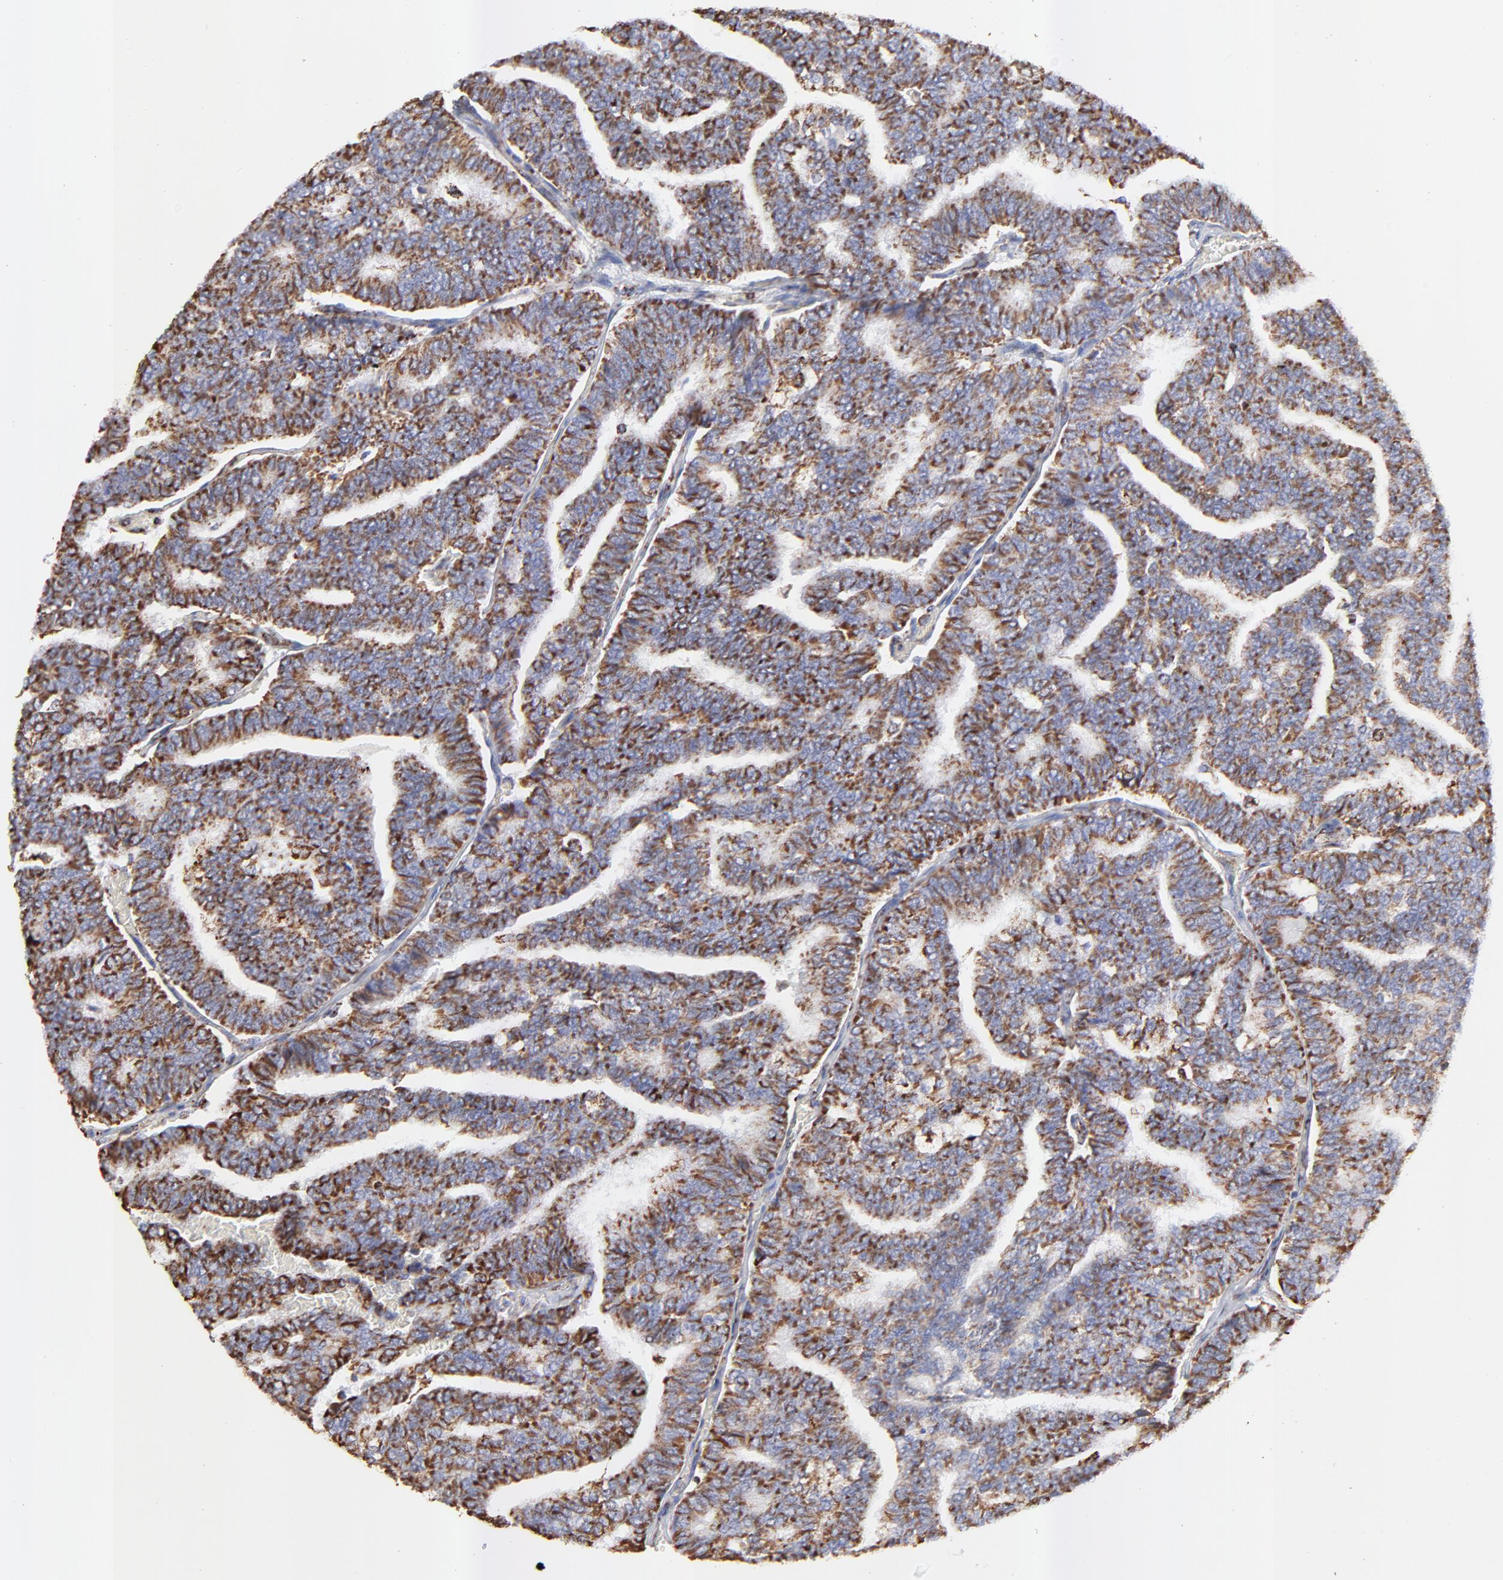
{"staining": {"intensity": "strong", "quantity": ">75%", "location": "cytoplasmic/membranous"}, "tissue": "thyroid cancer", "cell_type": "Tumor cells", "image_type": "cancer", "snomed": [{"axis": "morphology", "description": "Papillary adenocarcinoma, NOS"}, {"axis": "topography", "description": "Thyroid gland"}], "caption": "IHC staining of papillary adenocarcinoma (thyroid), which exhibits high levels of strong cytoplasmic/membranous staining in about >75% of tumor cells indicating strong cytoplasmic/membranous protein expression. The staining was performed using DAB (3,3'-diaminobenzidine) (brown) for protein detection and nuclei were counterstained in hematoxylin (blue).", "gene": "COX4I1", "patient": {"sex": "female", "age": 35}}